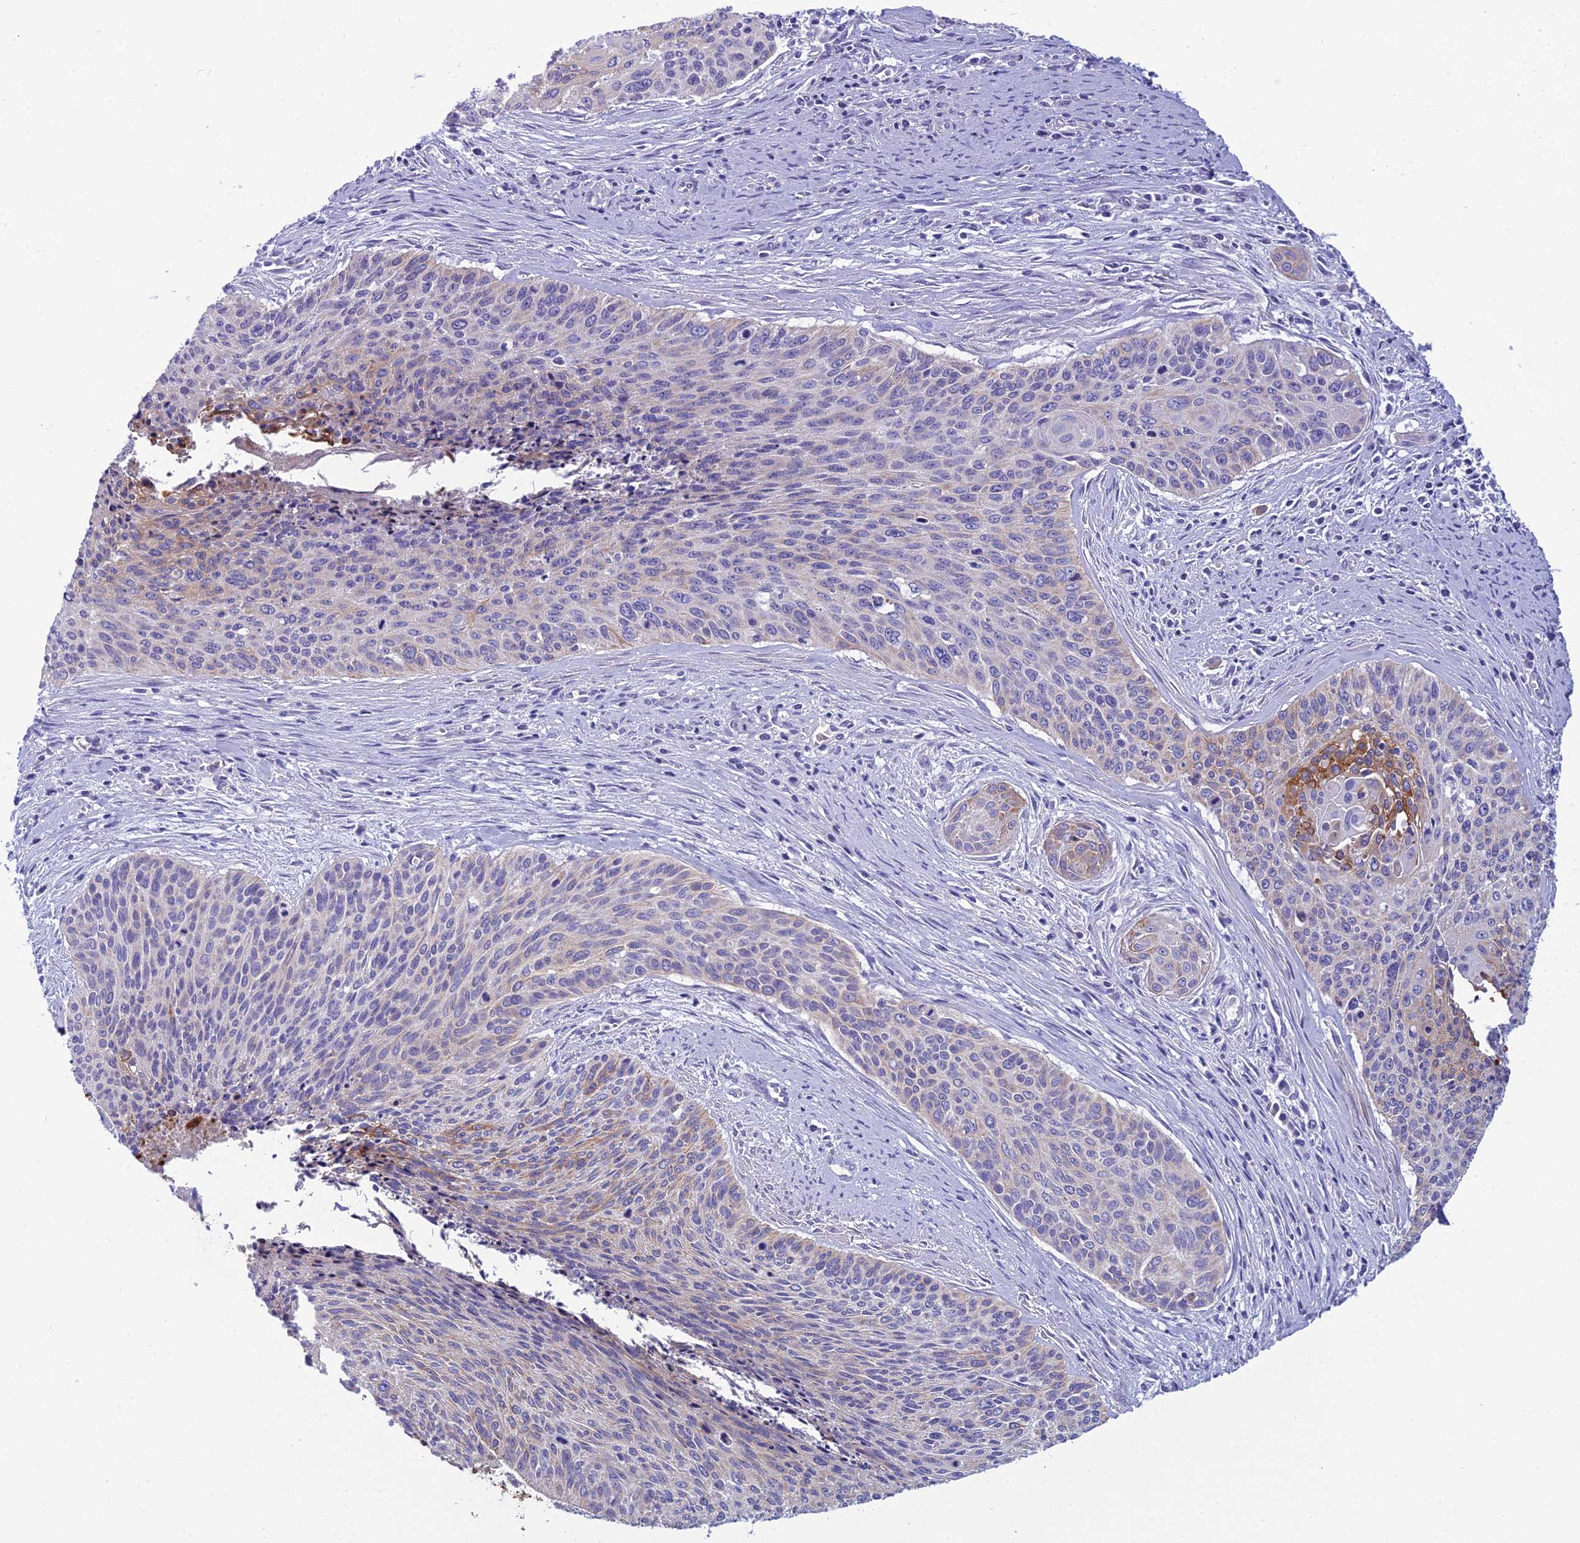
{"staining": {"intensity": "moderate", "quantity": "25%-75%", "location": "cytoplasmic/membranous"}, "tissue": "cervical cancer", "cell_type": "Tumor cells", "image_type": "cancer", "snomed": [{"axis": "morphology", "description": "Squamous cell carcinoma, NOS"}, {"axis": "topography", "description": "Cervix"}], "caption": "There is medium levels of moderate cytoplasmic/membranous expression in tumor cells of cervical squamous cell carcinoma, as demonstrated by immunohistochemical staining (brown color).", "gene": "RBM41", "patient": {"sex": "female", "age": 55}}